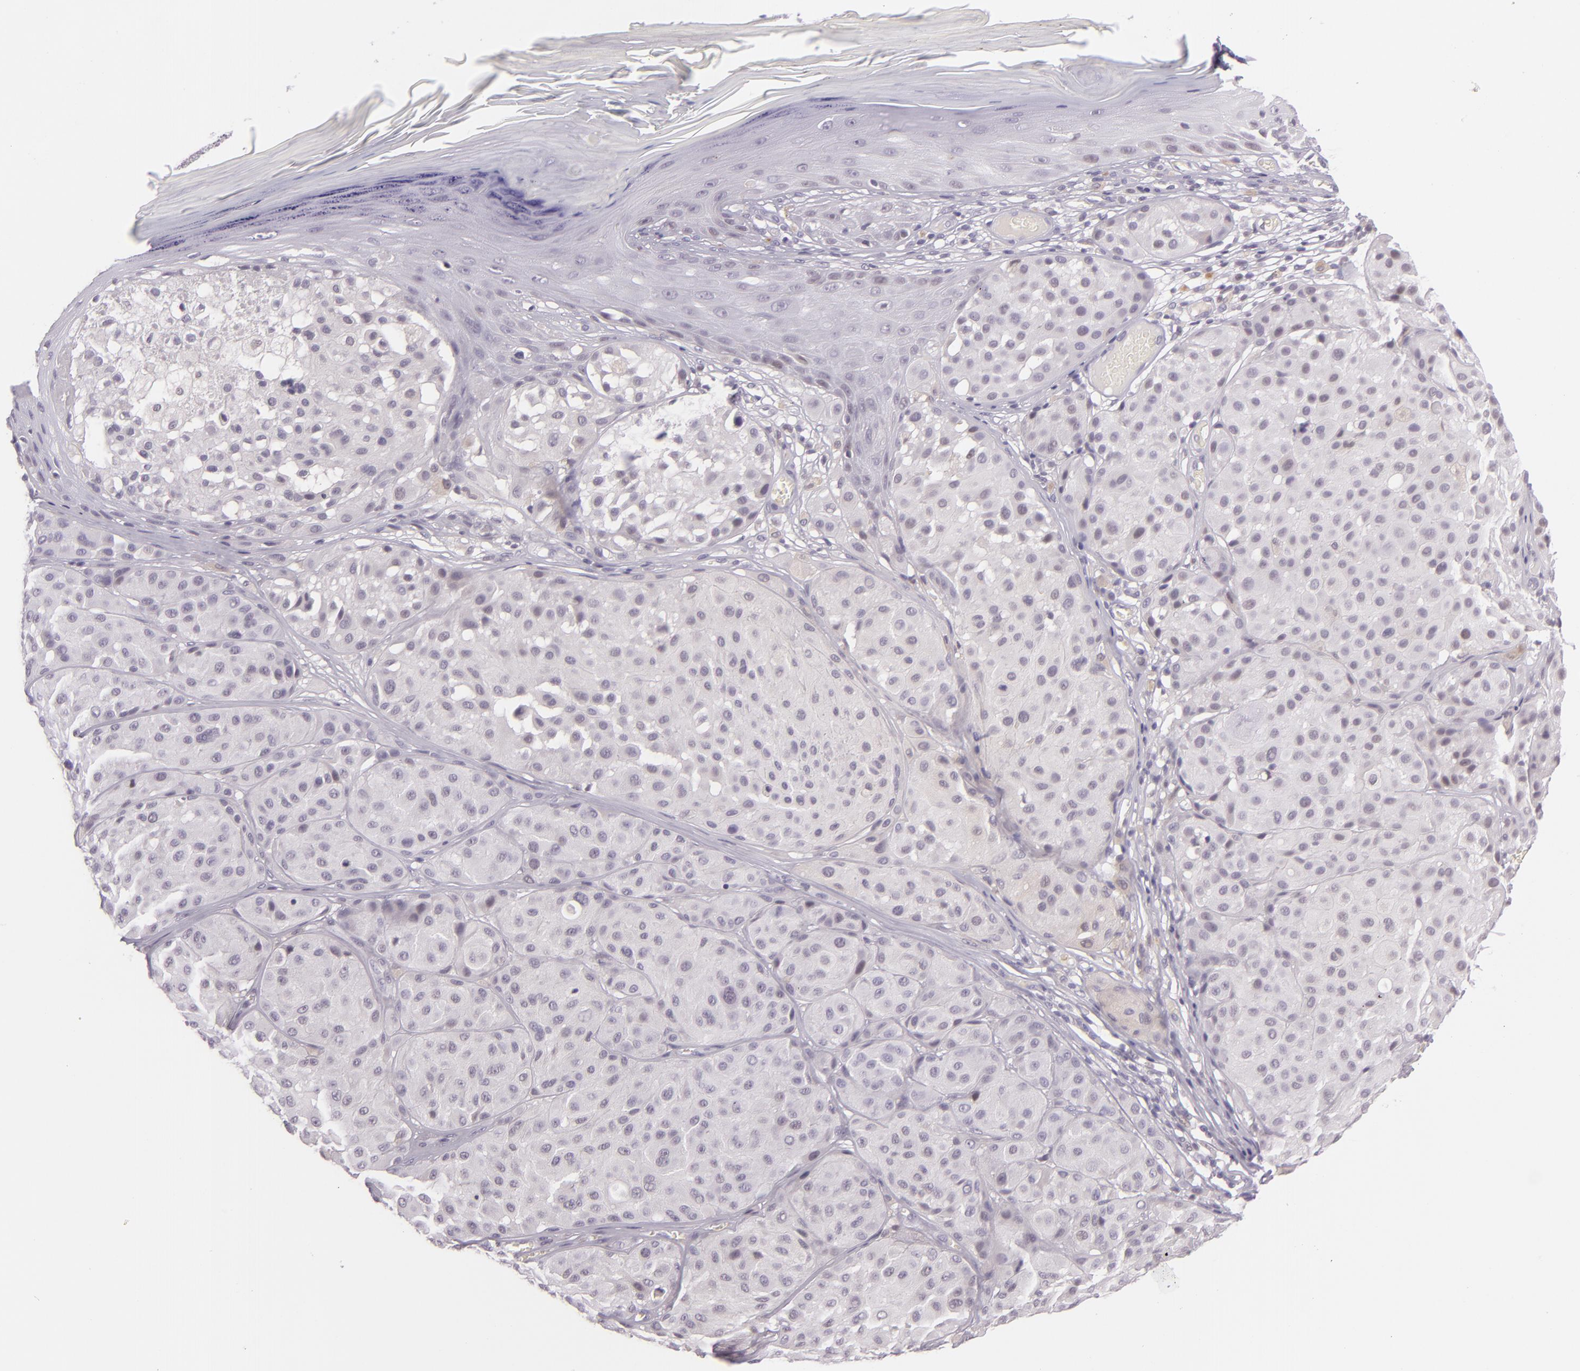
{"staining": {"intensity": "negative", "quantity": "none", "location": "none"}, "tissue": "melanoma", "cell_type": "Tumor cells", "image_type": "cancer", "snomed": [{"axis": "morphology", "description": "Malignant melanoma, NOS"}, {"axis": "topography", "description": "Skin"}], "caption": "Human malignant melanoma stained for a protein using immunohistochemistry demonstrates no positivity in tumor cells.", "gene": "CHEK2", "patient": {"sex": "male", "age": 36}}